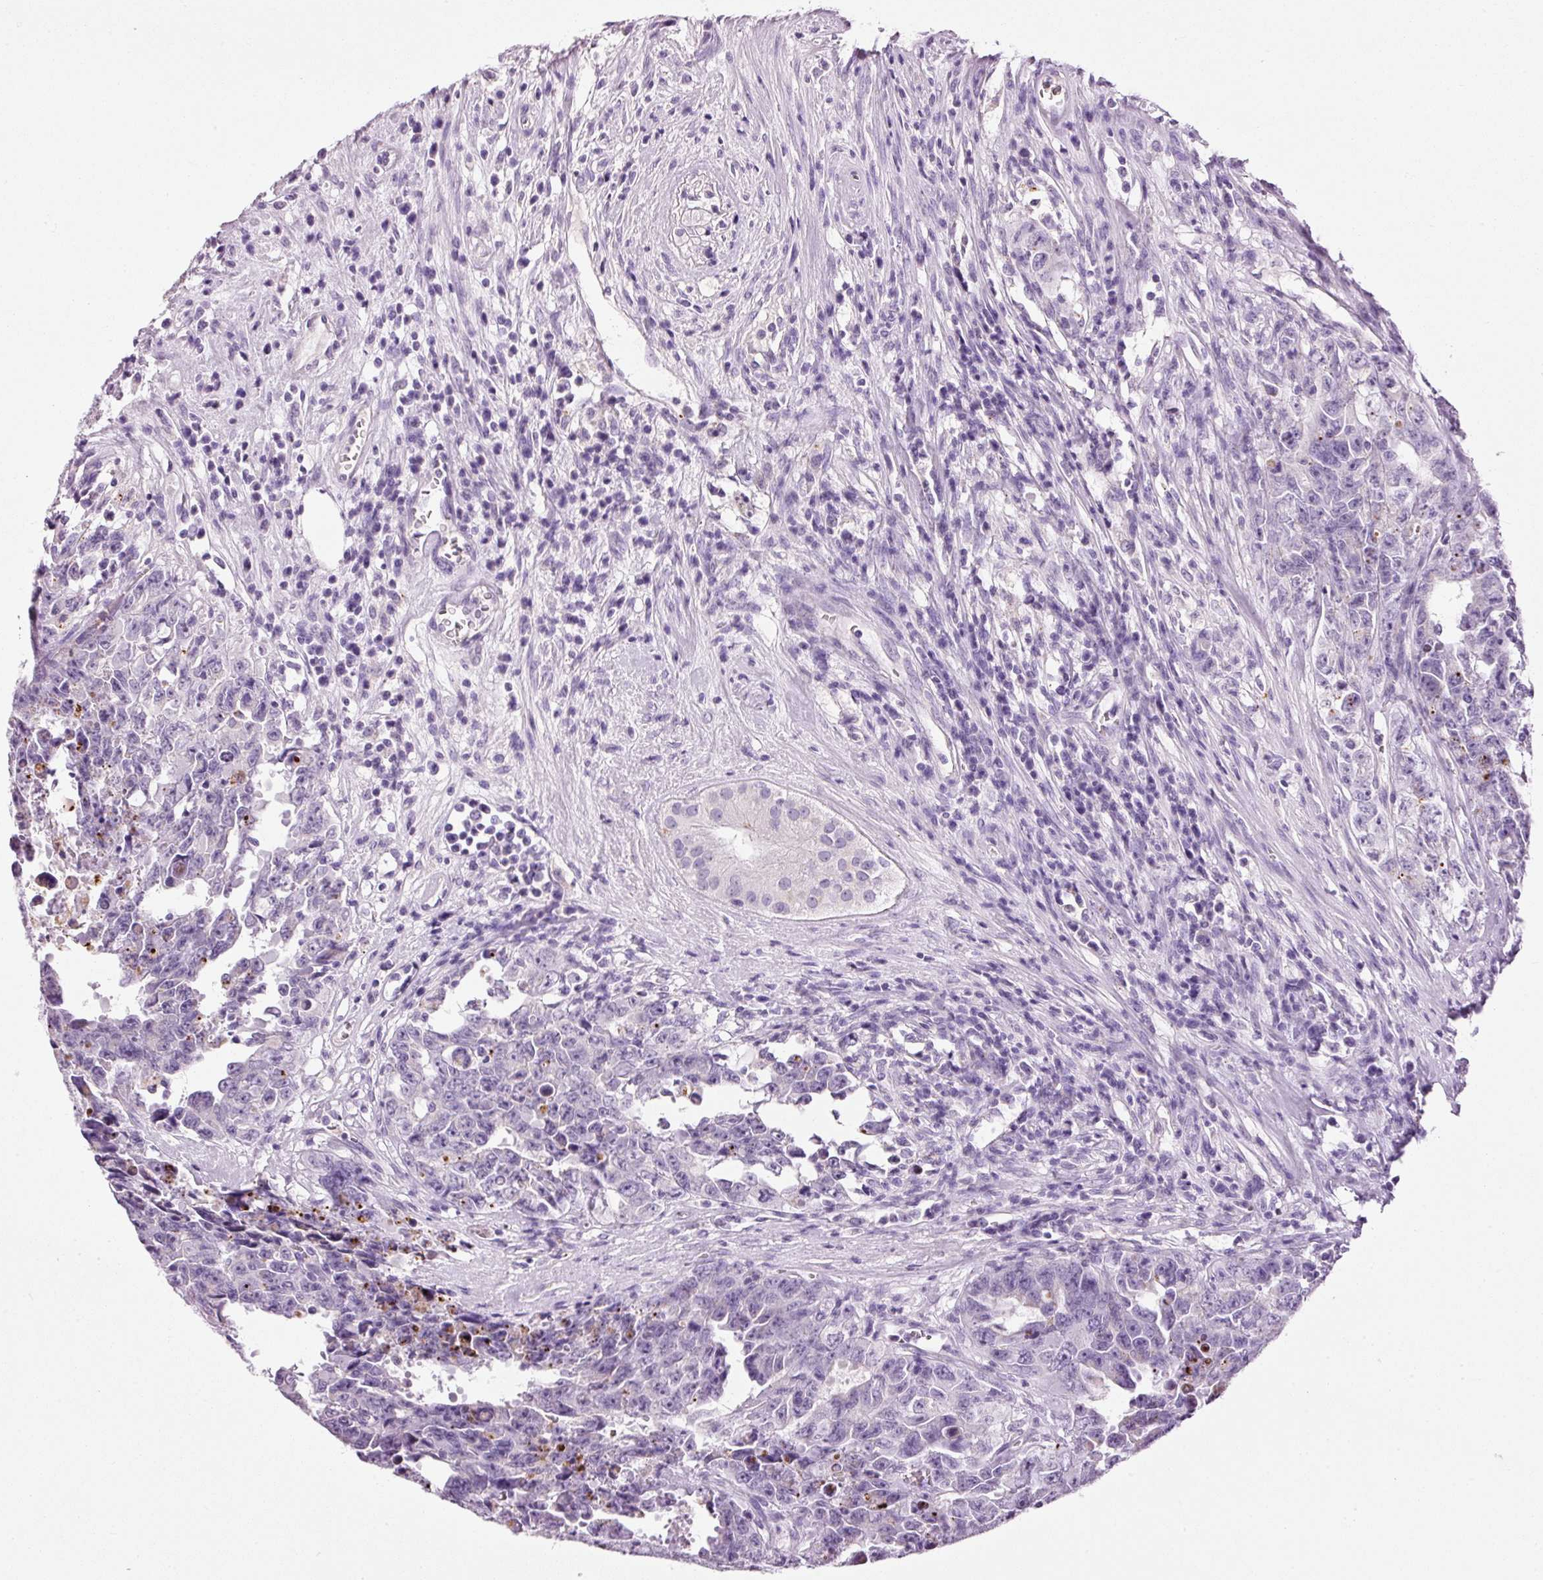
{"staining": {"intensity": "negative", "quantity": "none", "location": "none"}, "tissue": "testis cancer", "cell_type": "Tumor cells", "image_type": "cancer", "snomed": [{"axis": "morphology", "description": "Carcinoma, Embryonal, NOS"}, {"axis": "topography", "description": "Testis"}], "caption": "Tumor cells are negative for brown protein staining in testis cancer (embryonal carcinoma).", "gene": "CARD16", "patient": {"sex": "male", "age": 24}}